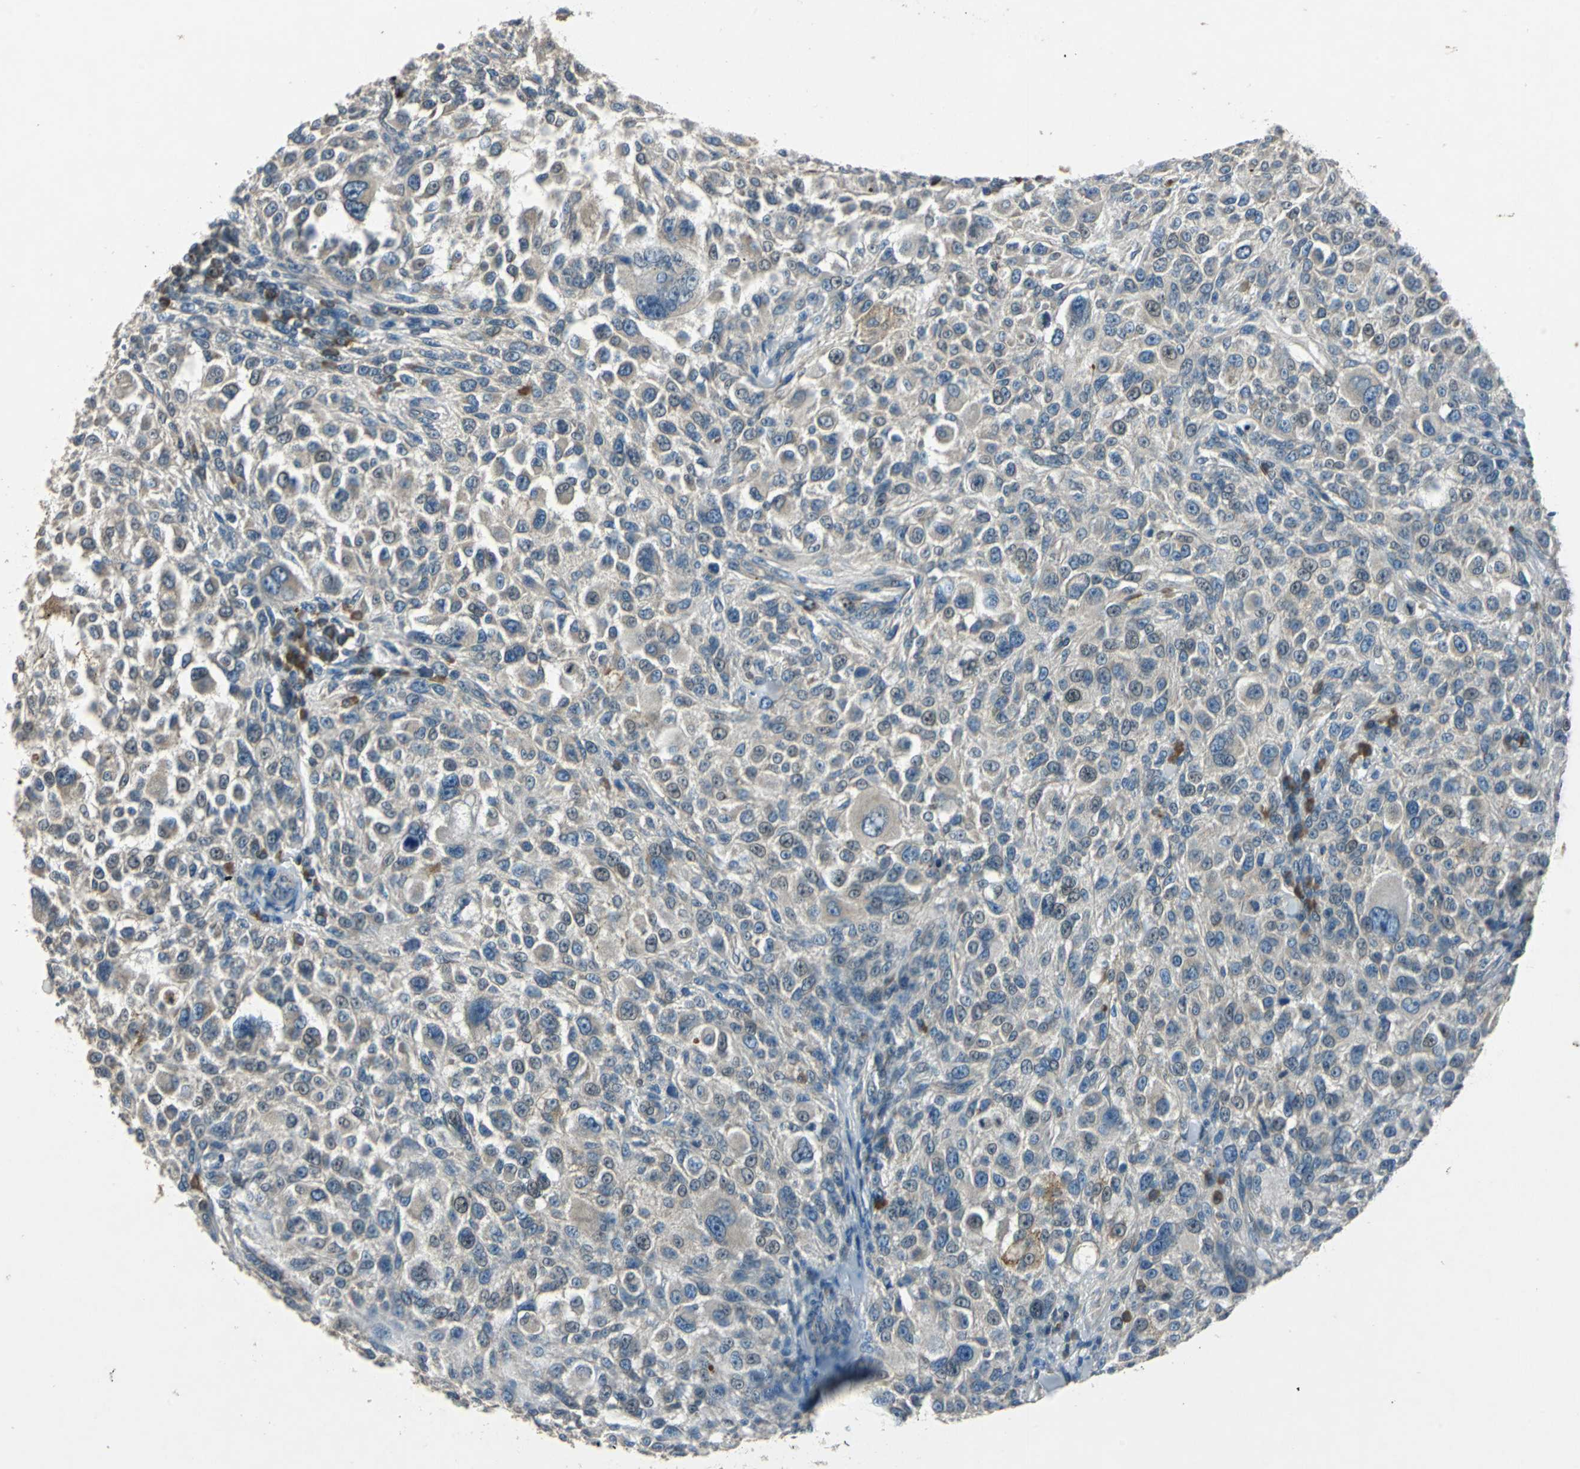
{"staining": {"intensity": "negative", "quantity": "none", "location": "none"}, "tissue": "melanoma", "cell_type": "Tumor cells", "image_type": "cancer", "snomed": [{"axis": "morphology", "description": "Necrosis, NOS"}, {"axis": "morphology", "description": "Malignant melanoma, NOS"}, {"axis": "topography", "description": "Skin"}], "caption": "A photomicrograph of human malignant melanoma is negative for staining in tumor cells.", "gene": "SLC2A13", "patient": {"sex": "female", "age": 87}}